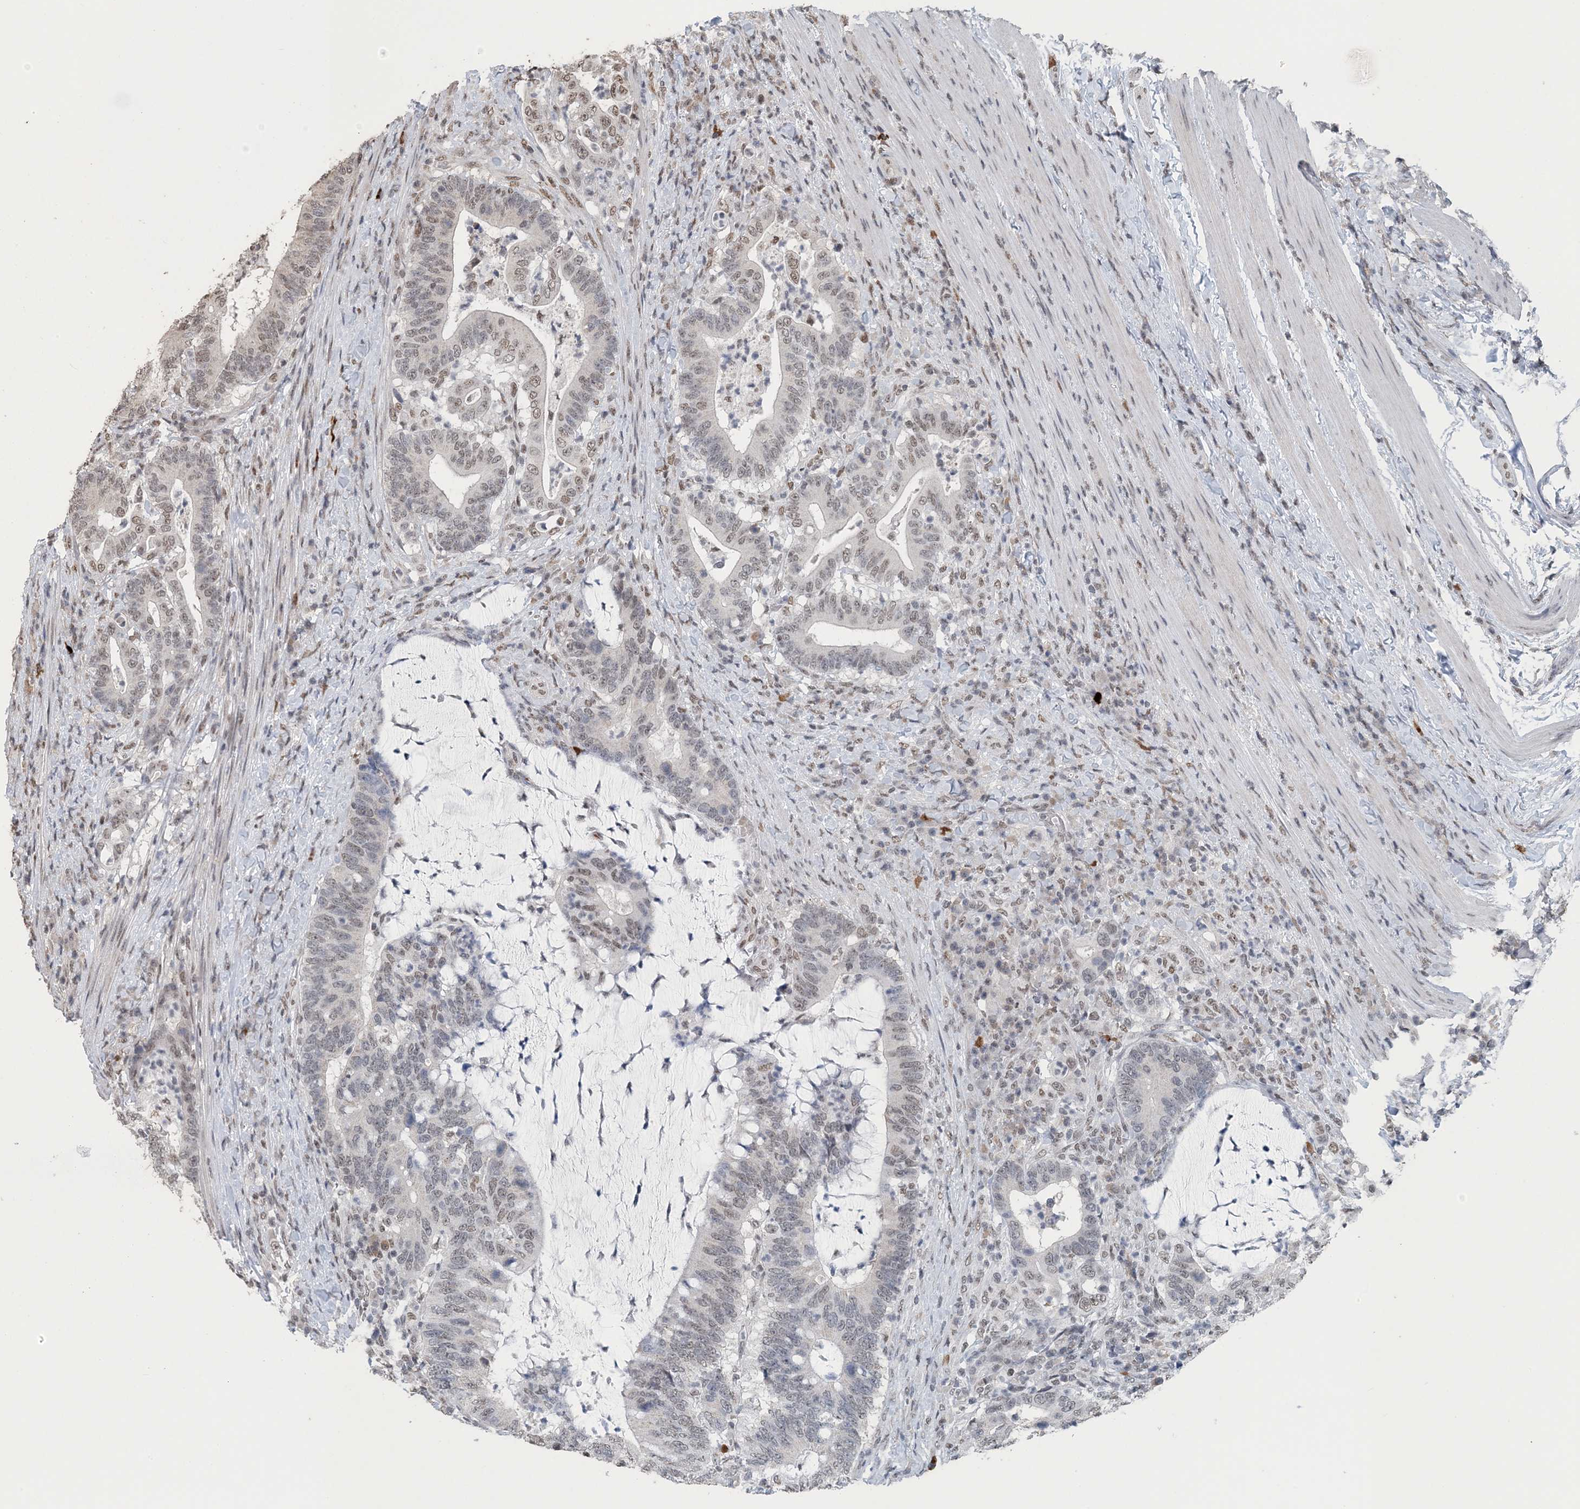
{"staining": {"intensity": "weak", "quantity": "<25%", "location": "nuclear"}, "tissue": "colorectal cancer", "cell_type": "Tumor cells", "image_type": "cancer", "snomed": [{"axis": "morphology", "description": "Adenocarcinoma, NOS"}, {"axis": "topography", "description": "Colon"}], "caption": "An immunohistochemistry (IHC) histopathology image of adenocarcinoma (colorectal) is shown. There is no staining in tumor cells of adenocarcinoma (colorectal).", "gene": "MBD2", "patient": {"sex": "female", "age": 66}}